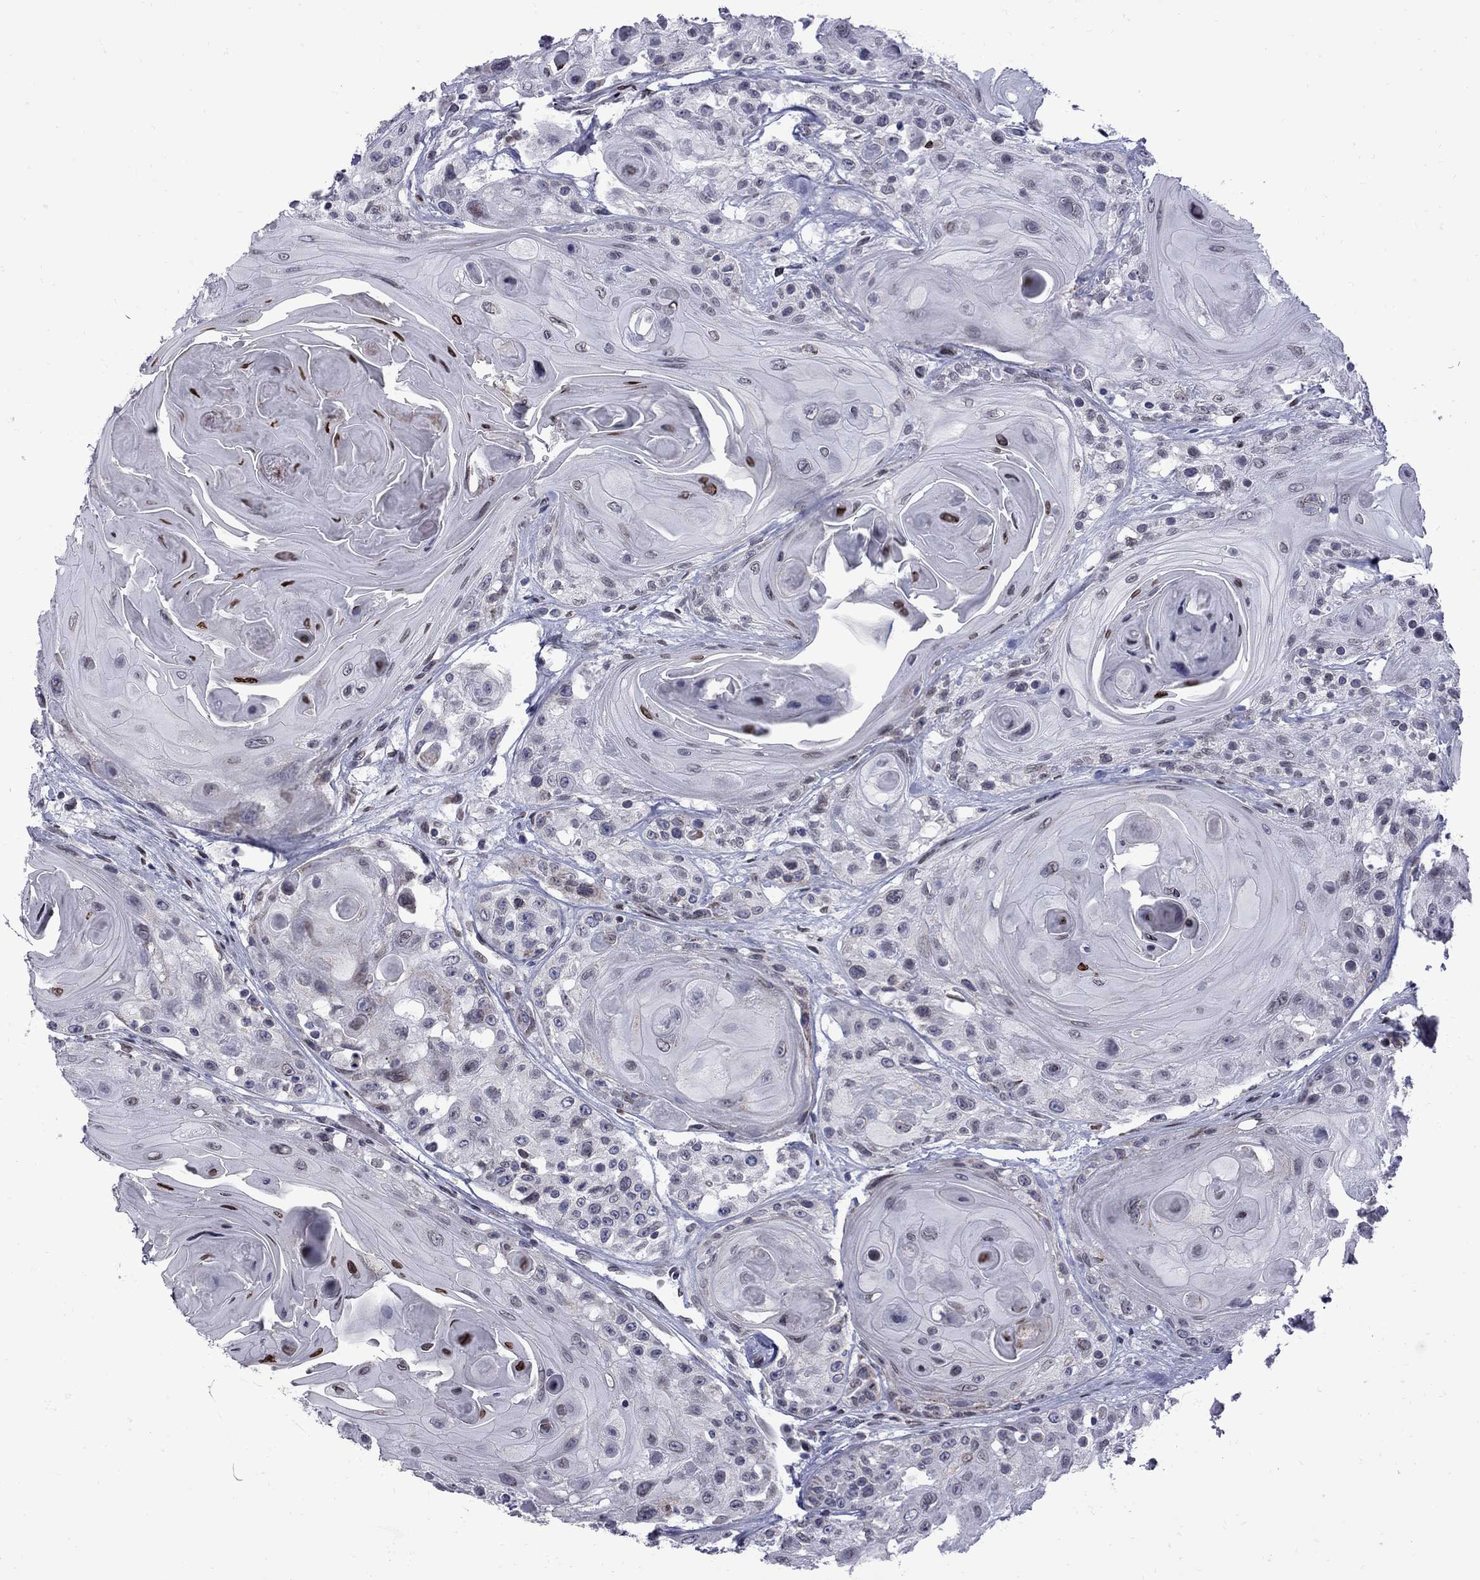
{"staining": {"intensity": "moderate", "quantity": "<25%", "location": "nuclear"}, "tissue": "head and neck cancer", "cell_type": "Tumor cells", "image_type": "cancer", "snomed": [{"axis": "morphology", "description": "Squamous cell carcinoma, NOS"}, {"axis": "topography", "description": "Head-Neck"}], "caption": "A low amount of moderate nuclear positivity is present in approximately <25% of tumor cells in head and neck cancer tissue.", "gene": "CLTCL1", "patient": {"sex": "female", "age": 59}}